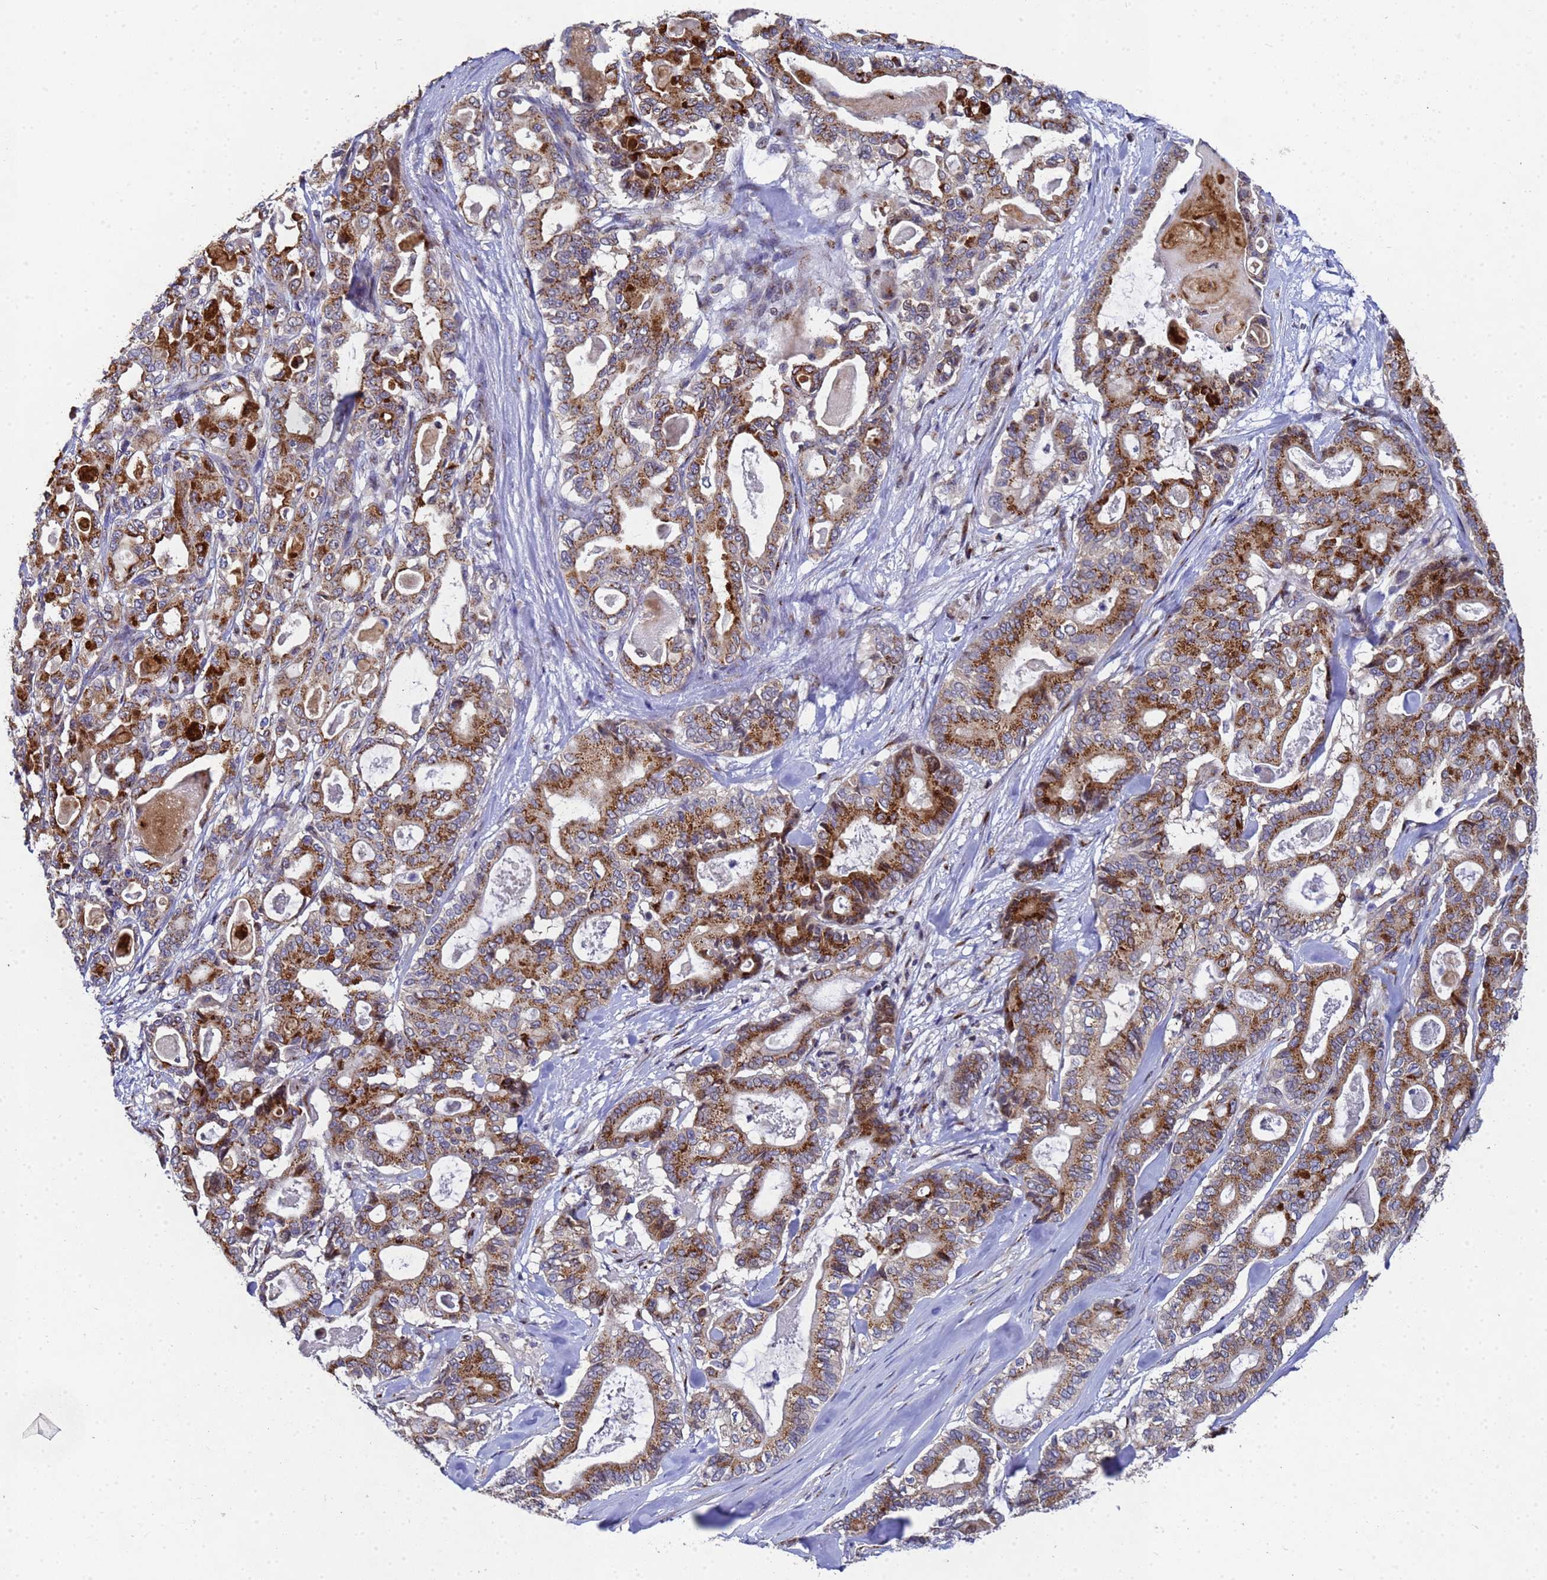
{"staining": {"intensity": "moderate", "quantity": ">75%", "location": "cytoplasmic/membranous"}, "tissue": "pancreatic cancer", "cell_type": "Tumor cells", "image_type": "cancer", "snomed": [{"axis": "morphology", "description": "Adenocarcinoma, NOS"}, {"axis": "topography", "description": "Pancreas"}], "caption": "Moderate cytoplasmic/membranous protein expression is identified in about >75% of tumor cells in pancreatic cancer (adenocarcinoma).", "gene": "NSUN6", "patient": {"sex": "male", "age": 63}}